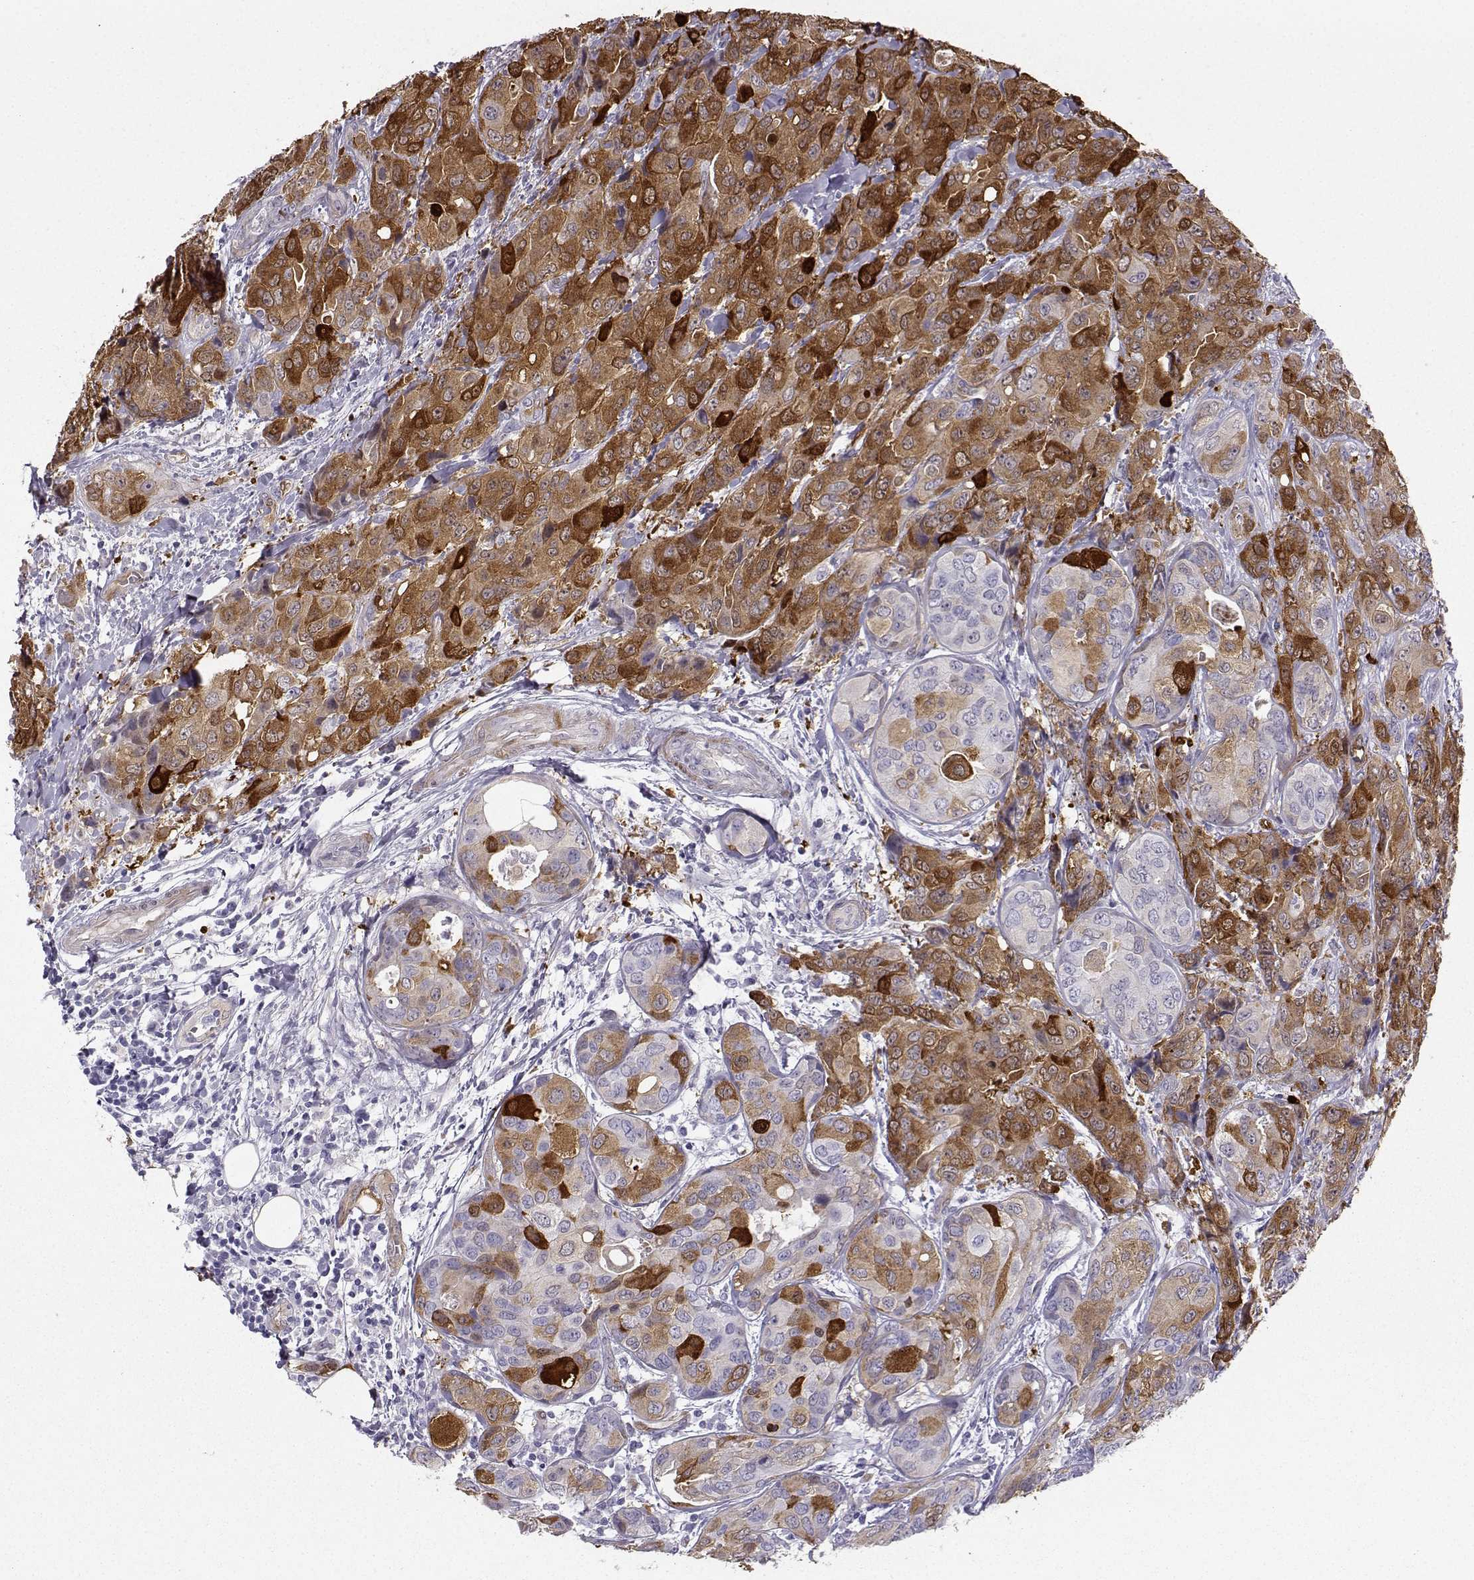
{"staining": {"intensity": "strong", "quantity": "<25%", "location": "cytoplasmic/membranous"}, "tissue": "breast cancer", "cell_type": "Tumor cells", "image_type": "cancer", "snomed": [{"axis": "morphology", "description": "Duct carcinoma"}, {"axis": "topography", "description": "Breast"}], "caption": "Protein staining by immunohistochemistry (IHC) exhibits strong cytoplasmic/membranous positivity in approximately <25% of tumor cells in breast intraductal carcinoma. Ihc stains the protein in brown and the nuclei are stained blue.", "gene": "NQO1", "patient": {"sex": "female", "age": 43}}